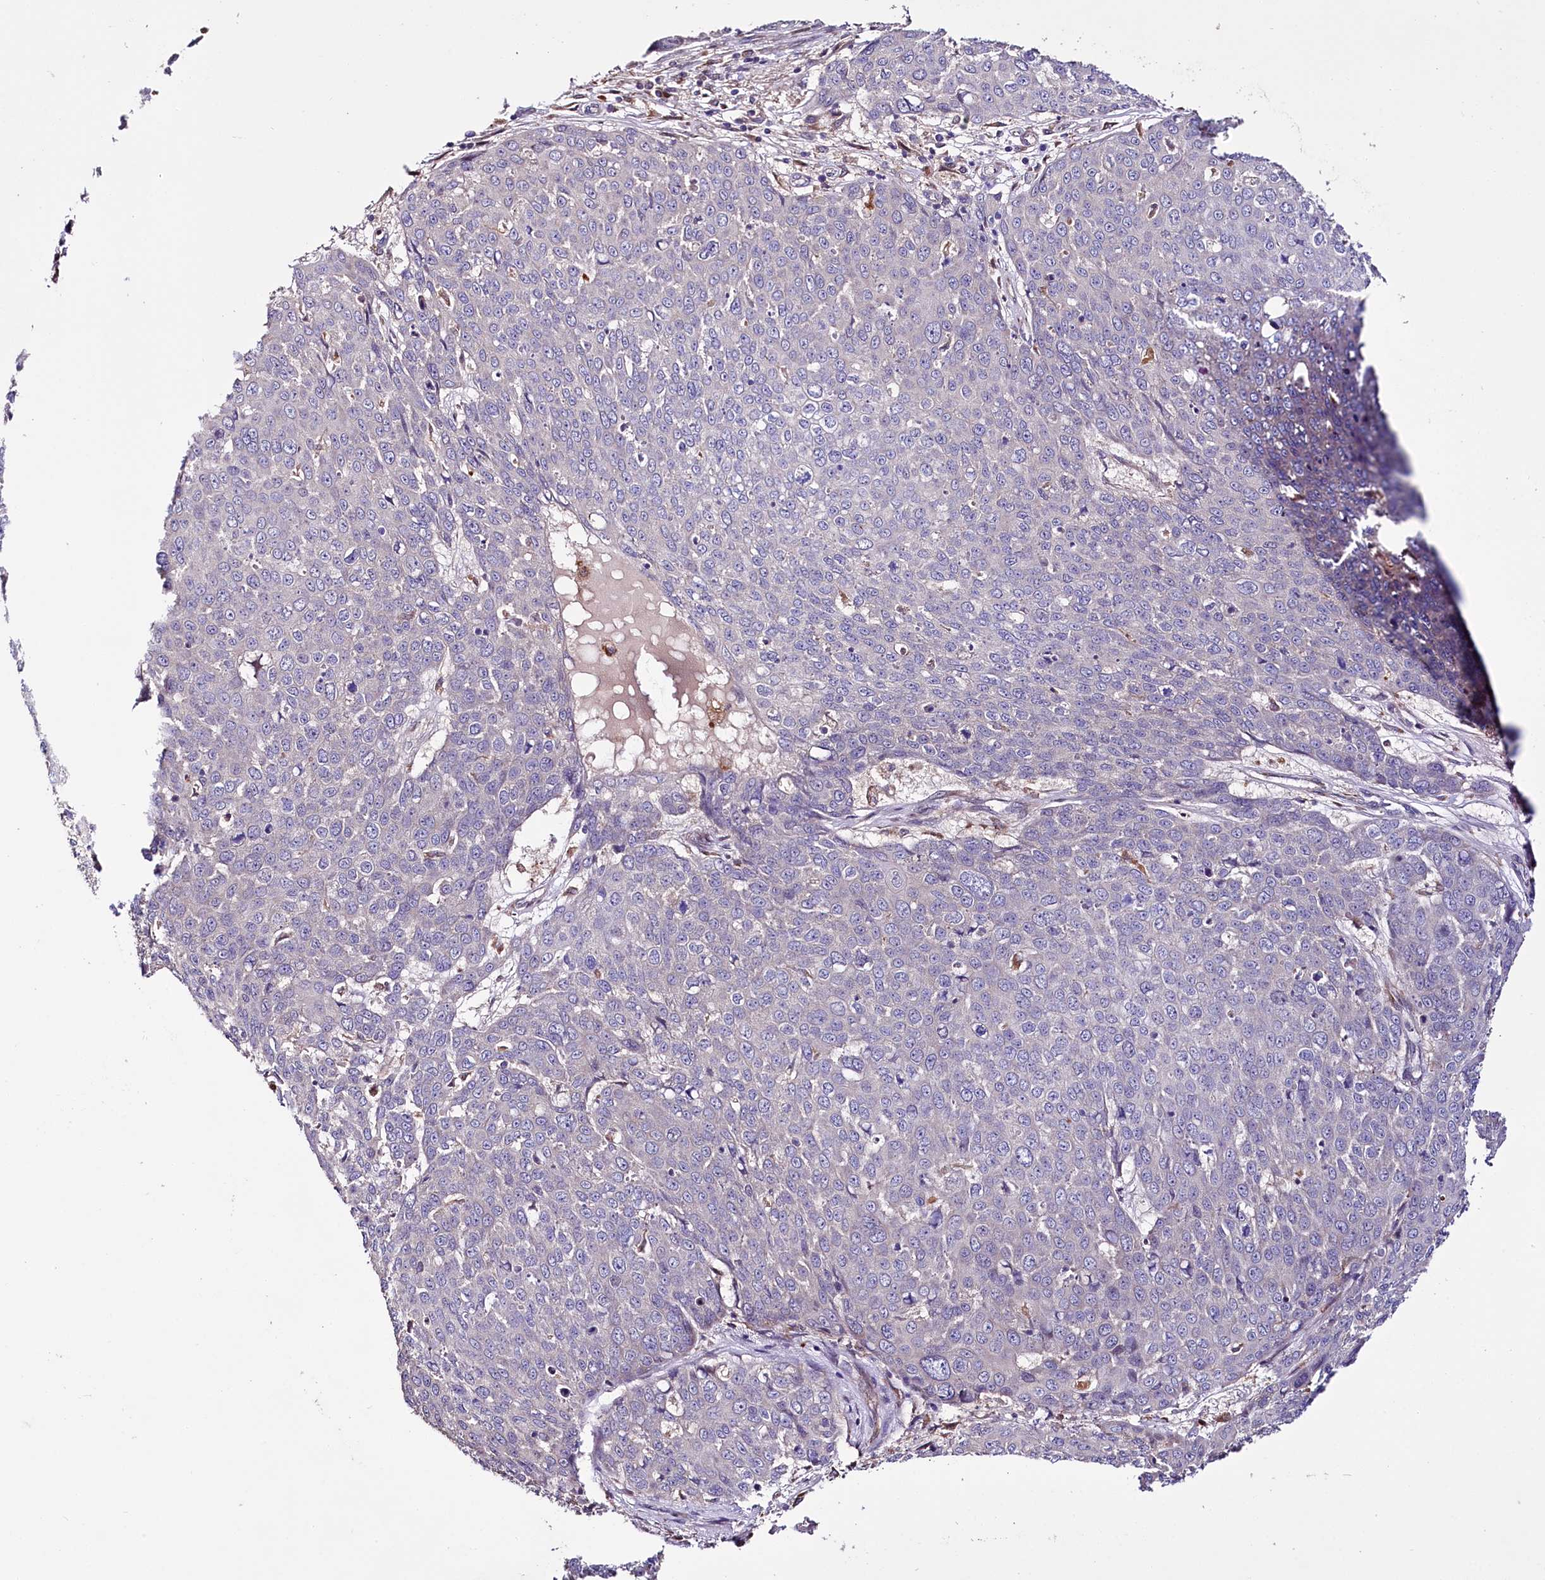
{"staining": {"intensity": "negative", "quantity": "none", "location": "none"}, "tissue": "skin cancer", "cell_type": "Tumor cells", "image_type": "cancer", "snomed": [{"axis": "morphology", "description": "Squamous cell carcinoma, NOS"}, {"axis": "topography", "description": "Skin"}], "caption": "Immunohistochemistry (IHC) histopathology image of human skin squamous cell carcinoma stained for a protein (brown), which exhibits no positivity in tumor cells. (Stains: DAB immunohistochemistry (IHC) with hematoxylin counter stain, Microscopy: brightfield microscopy at high magnification).", "gene": "TTC12", "patient": {"sex": "male", "age": 71}}